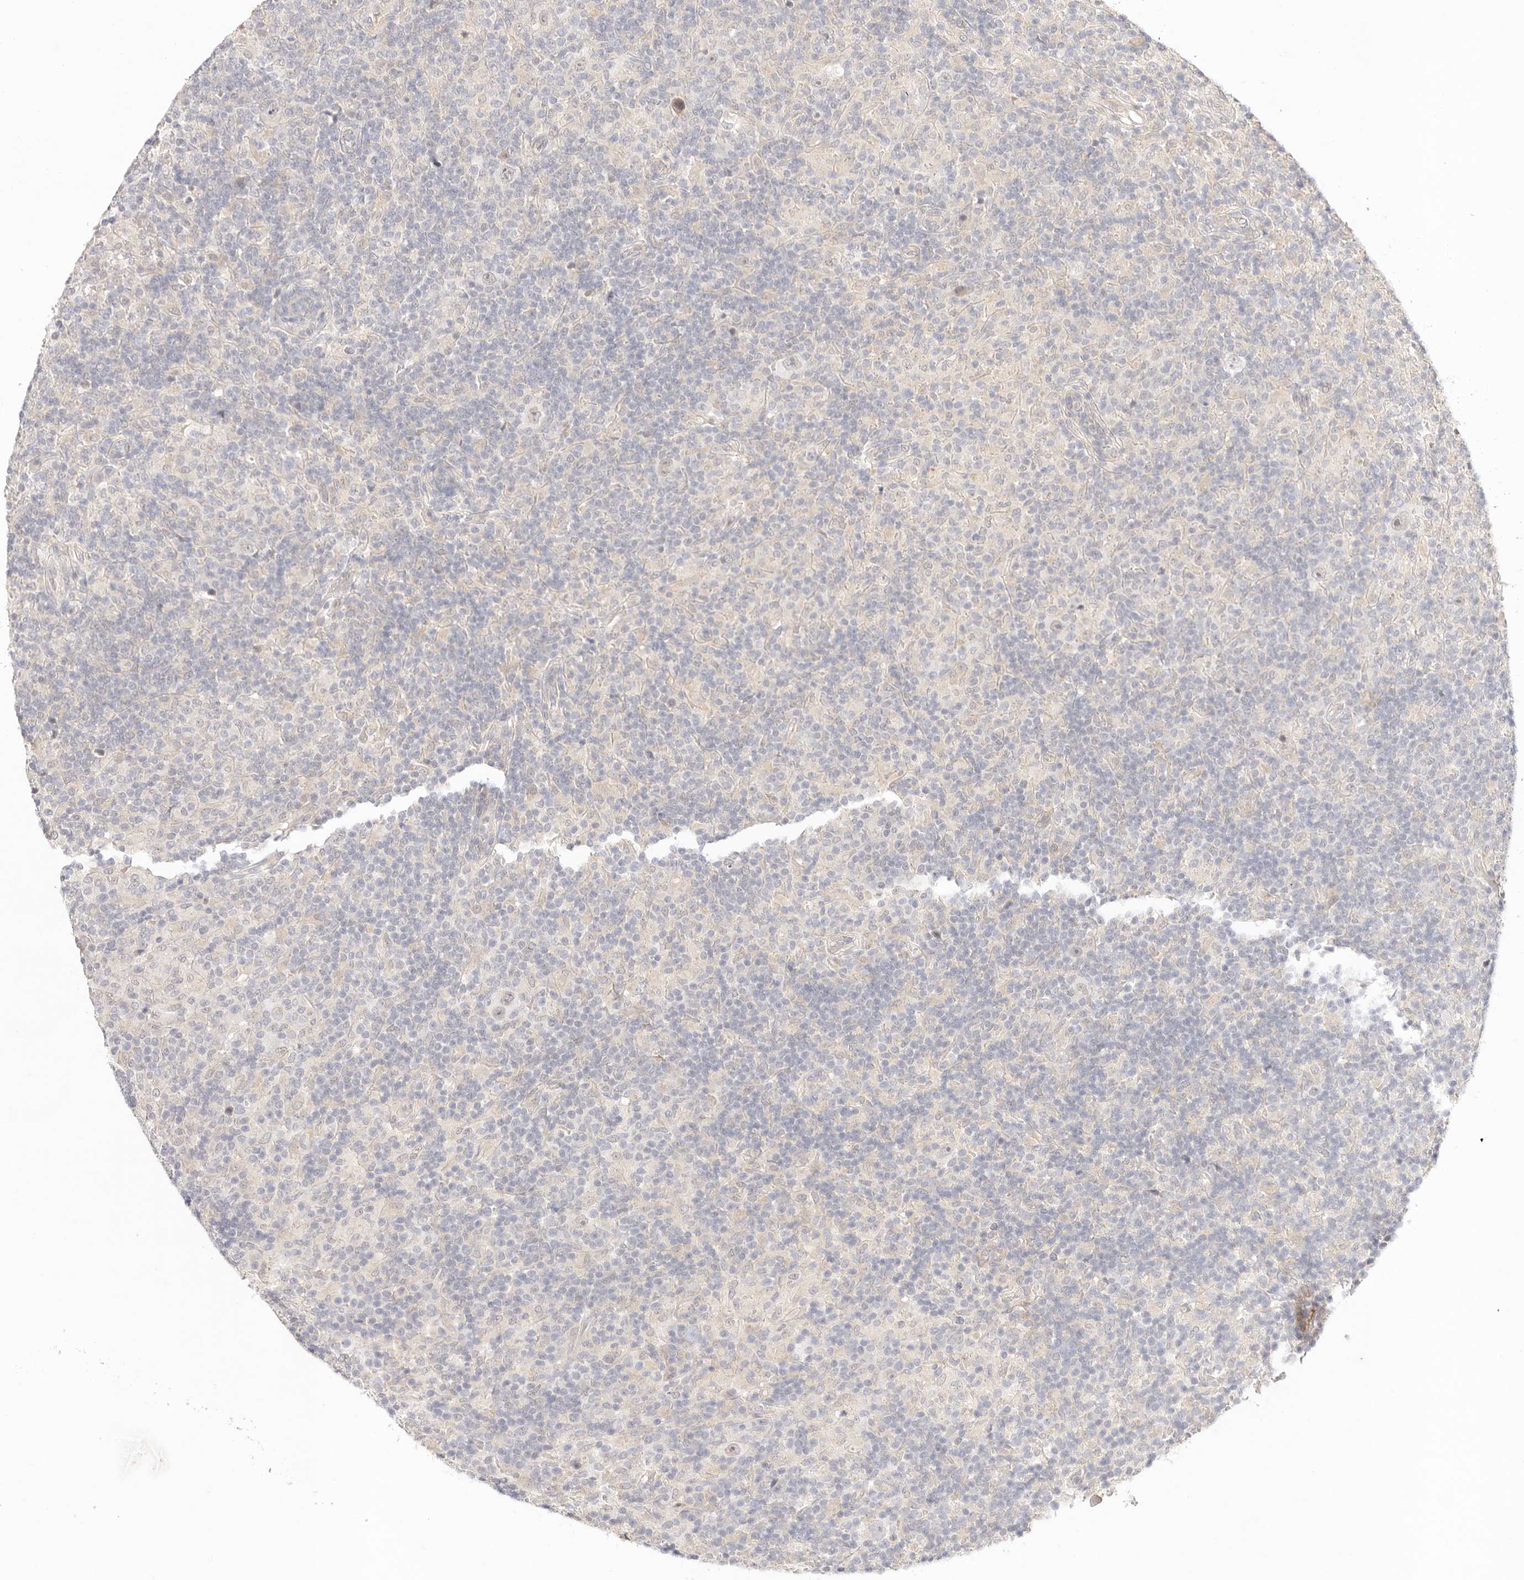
{"staining": {"intensity": "negative", "quantity": "none", "location": "none"}, "tissue": "lymphoma", "cell_type": "Tumor cells", "image_type": "cancer", "snomed": [{"axis": "morphology", "description": "Hodgkin's disease, NOS"}, {"axis": "topography", "description": "Lymph node"}], "caption": "The immunohistochemistry image has no significant staining in tumor cells of Hodgkin's disease tissue.", "gene": "GPR156", "patient": {"sex": "male", "age": 70}}